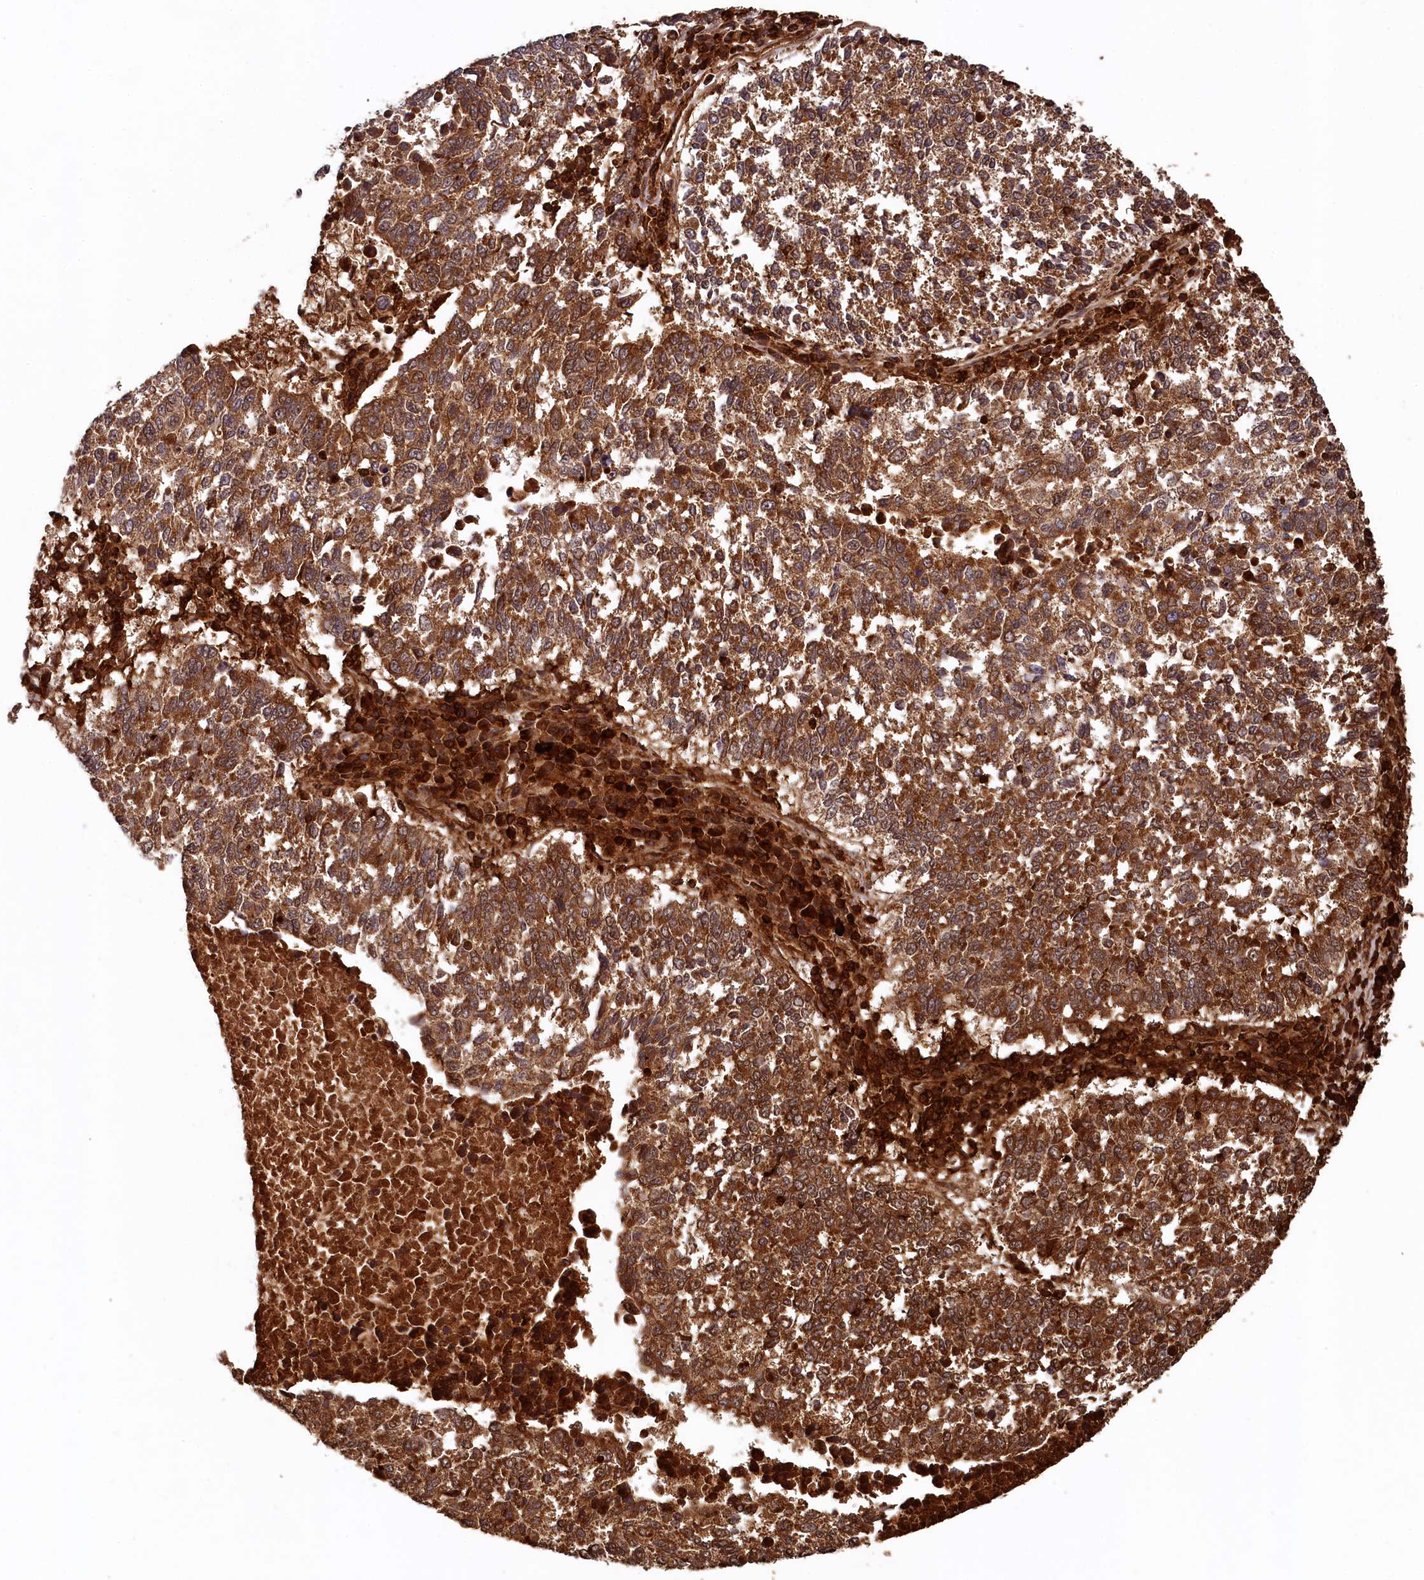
{"staining": {"intensity": "moderate", "quantity": ">75%", "location": "cytoplasmic/membranous"}, "tissue": "lung cancer", "cell_type": "Tumor cells", "image_type": "cancer", "snomed": [{"axis": "morphology", "description": "Squamous cell carcinoma, NOS"}, {"axis": "topography", "description": "Lung"}], "caption": "Tumor cells demonstrate medium levels of moderate cytoplasmic/membranous staining in about >75% of cells in lung squamous cell carcinoma. Using DAB (brown) and hematoxylin (blue) stains, captured at high magnification using brightfield microscopy.", "gene": "STUB1", "patient": {"sex": "male", "age": 73}}